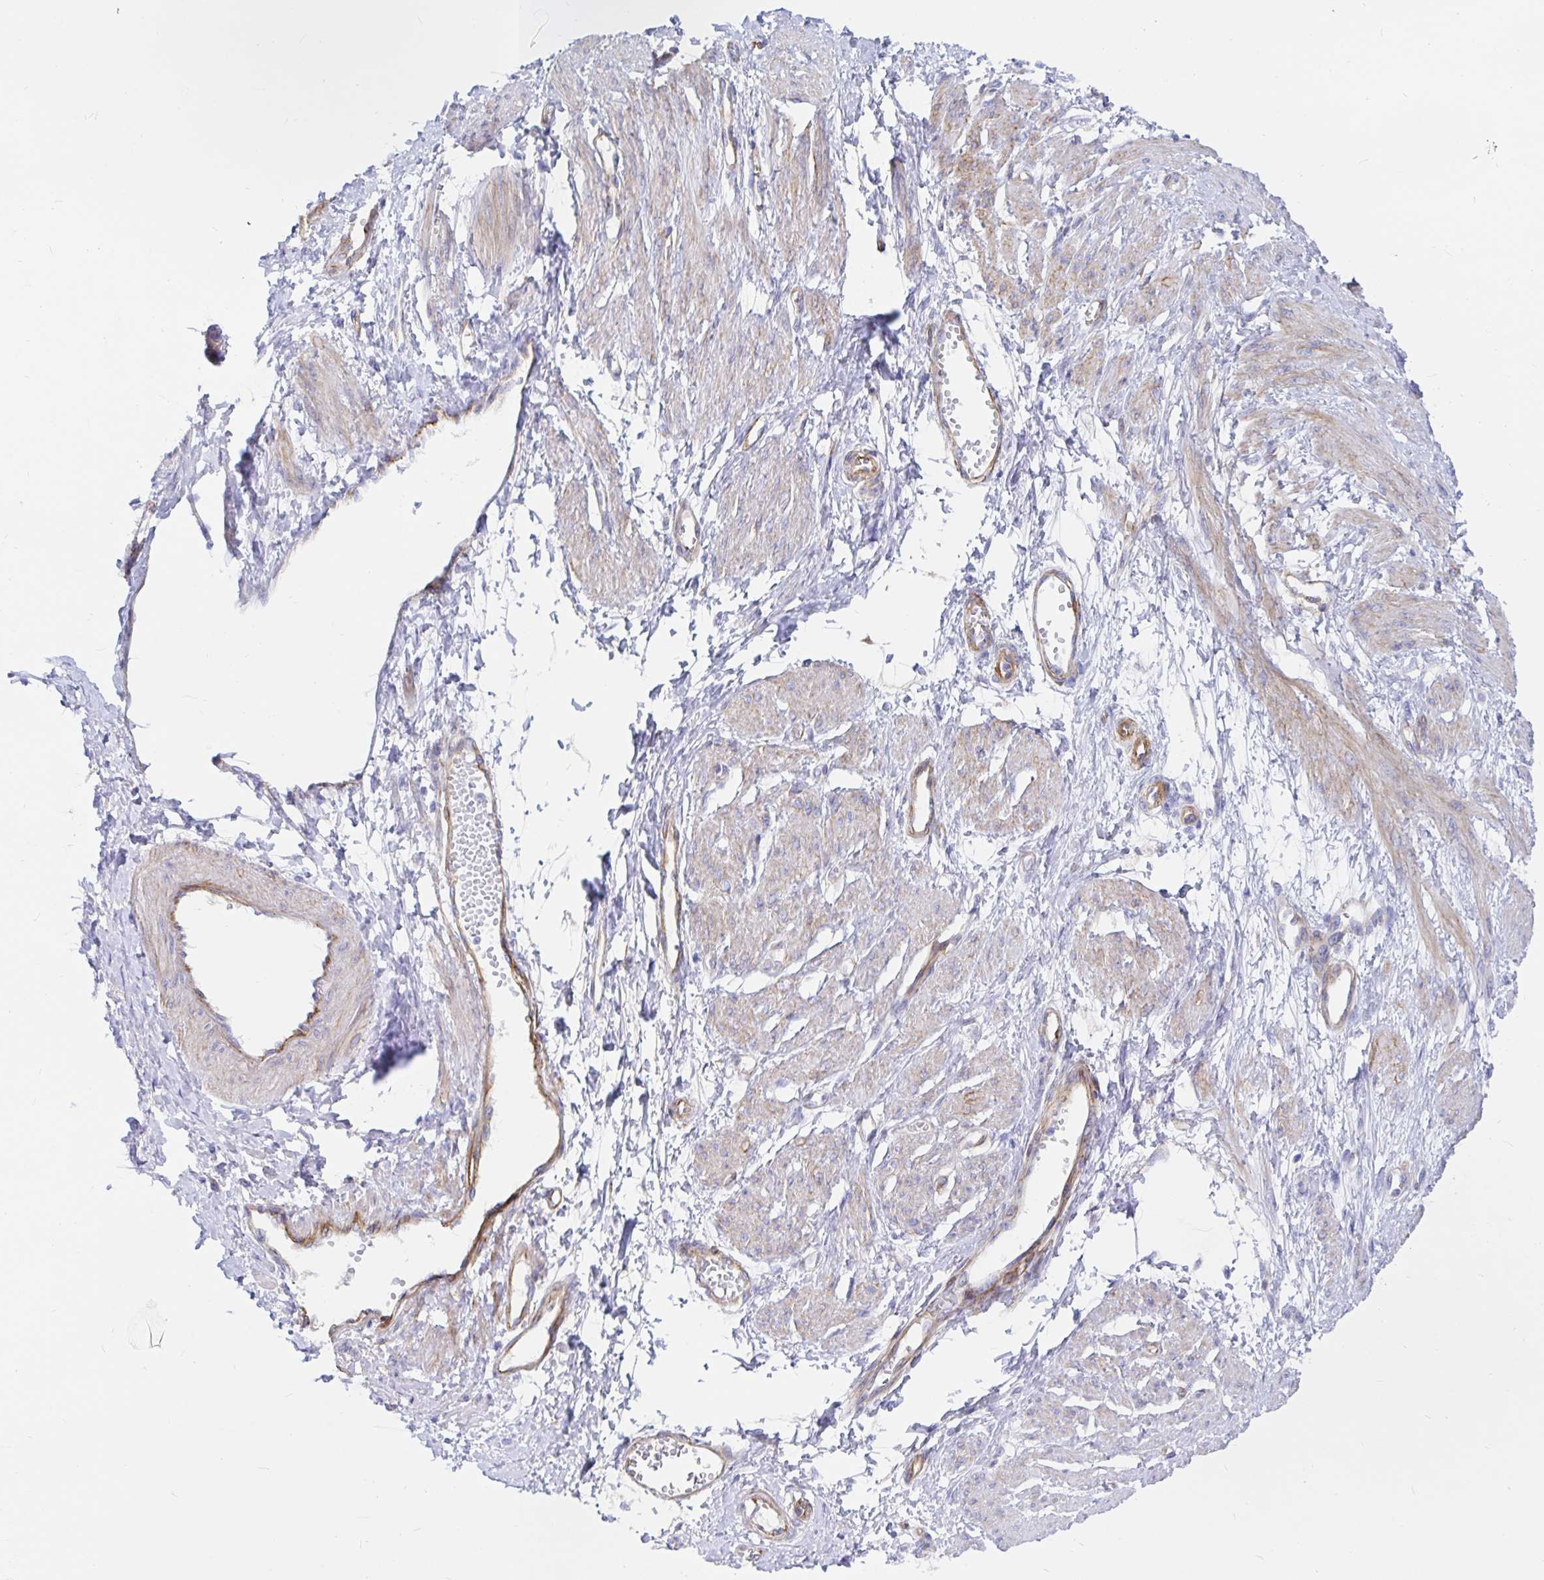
{"staining": {"intensity": "moderate", "quantity": "25%-75%", "location": "cytoplasmic/membranous"}, "tissue": "smooth muscle", "cell_type": "Smooth muscle cells", "image_type": "normal", "snomed": [{"axis": "morphology", "description": "Normal tissue, NOS"}, {"axis": "topography", "description": "Smooth muscle"}, {"axis": "topography", "description": "Uterus"}], "caption": "Protein staining exhibits moderate cytoplasmic/membranous staining in approximately 25%-75% of smooth muscle cells in unremarkable smooth muscle.", "gene": "COX16", "patient": {"sex": "female", "age": 39}}